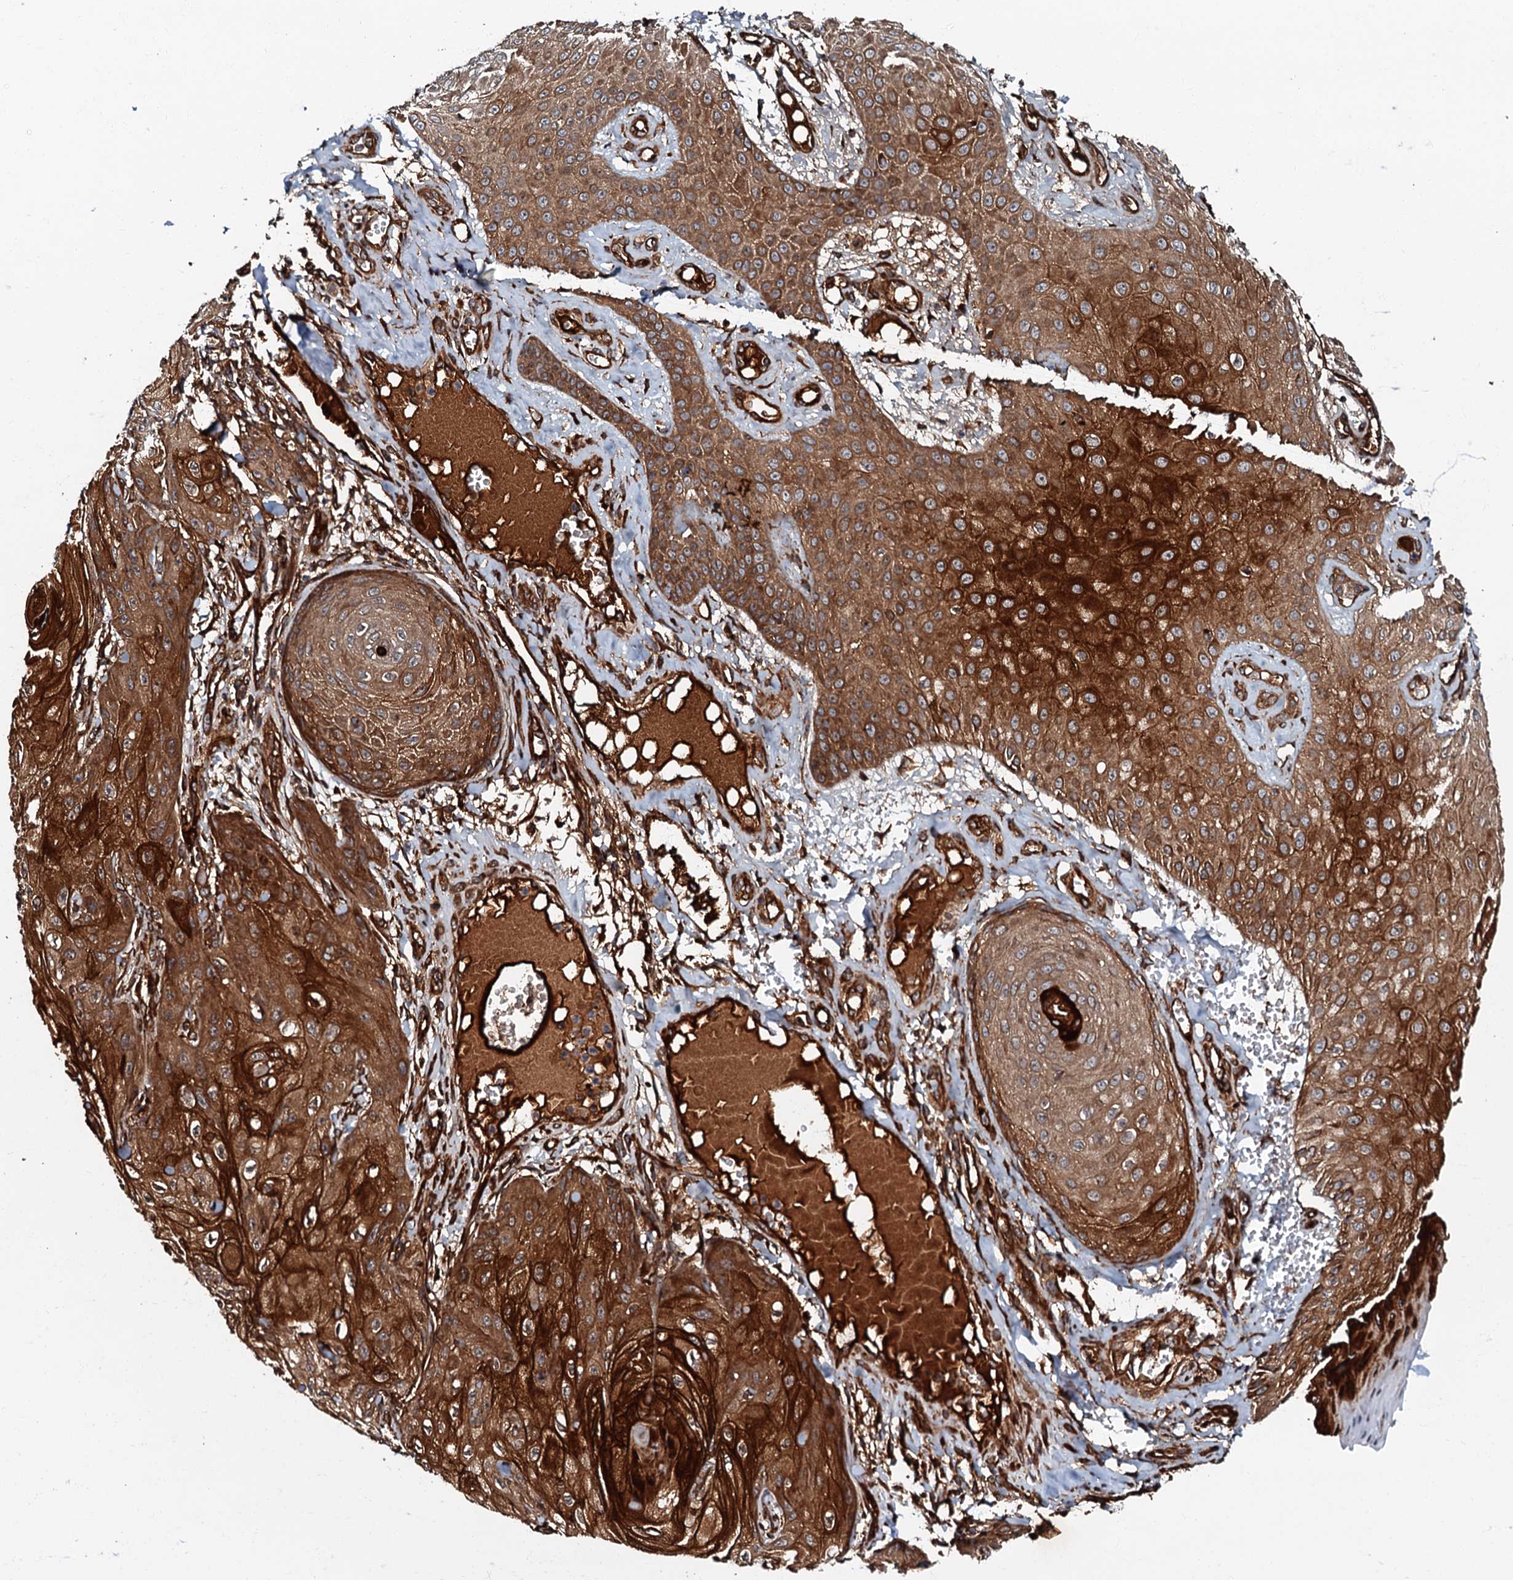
{"staining": {"intensity": "strong", "quantity": ">75%", "location": "cytoplasmic/membranous"}, "tissue": "skin cancer", "cell_type": "Tumor cells", "image_type": "cancer", "snomed": [{"axis": "morphology", "description": "Squamous cell carcinoma, NOS"}, {"axis": "topography", "description": "Skin"}], "caption": "Squamous cell carcinoma (skin) stained with DAB (3,3'-diaminobenzidine) IHC demonstrates high levels of strong cytoplasmic/membranous staining in about >75% of tumor cells.", "gene": "BLOC1S6", "patient": {"sex": "male", "age": 74}}